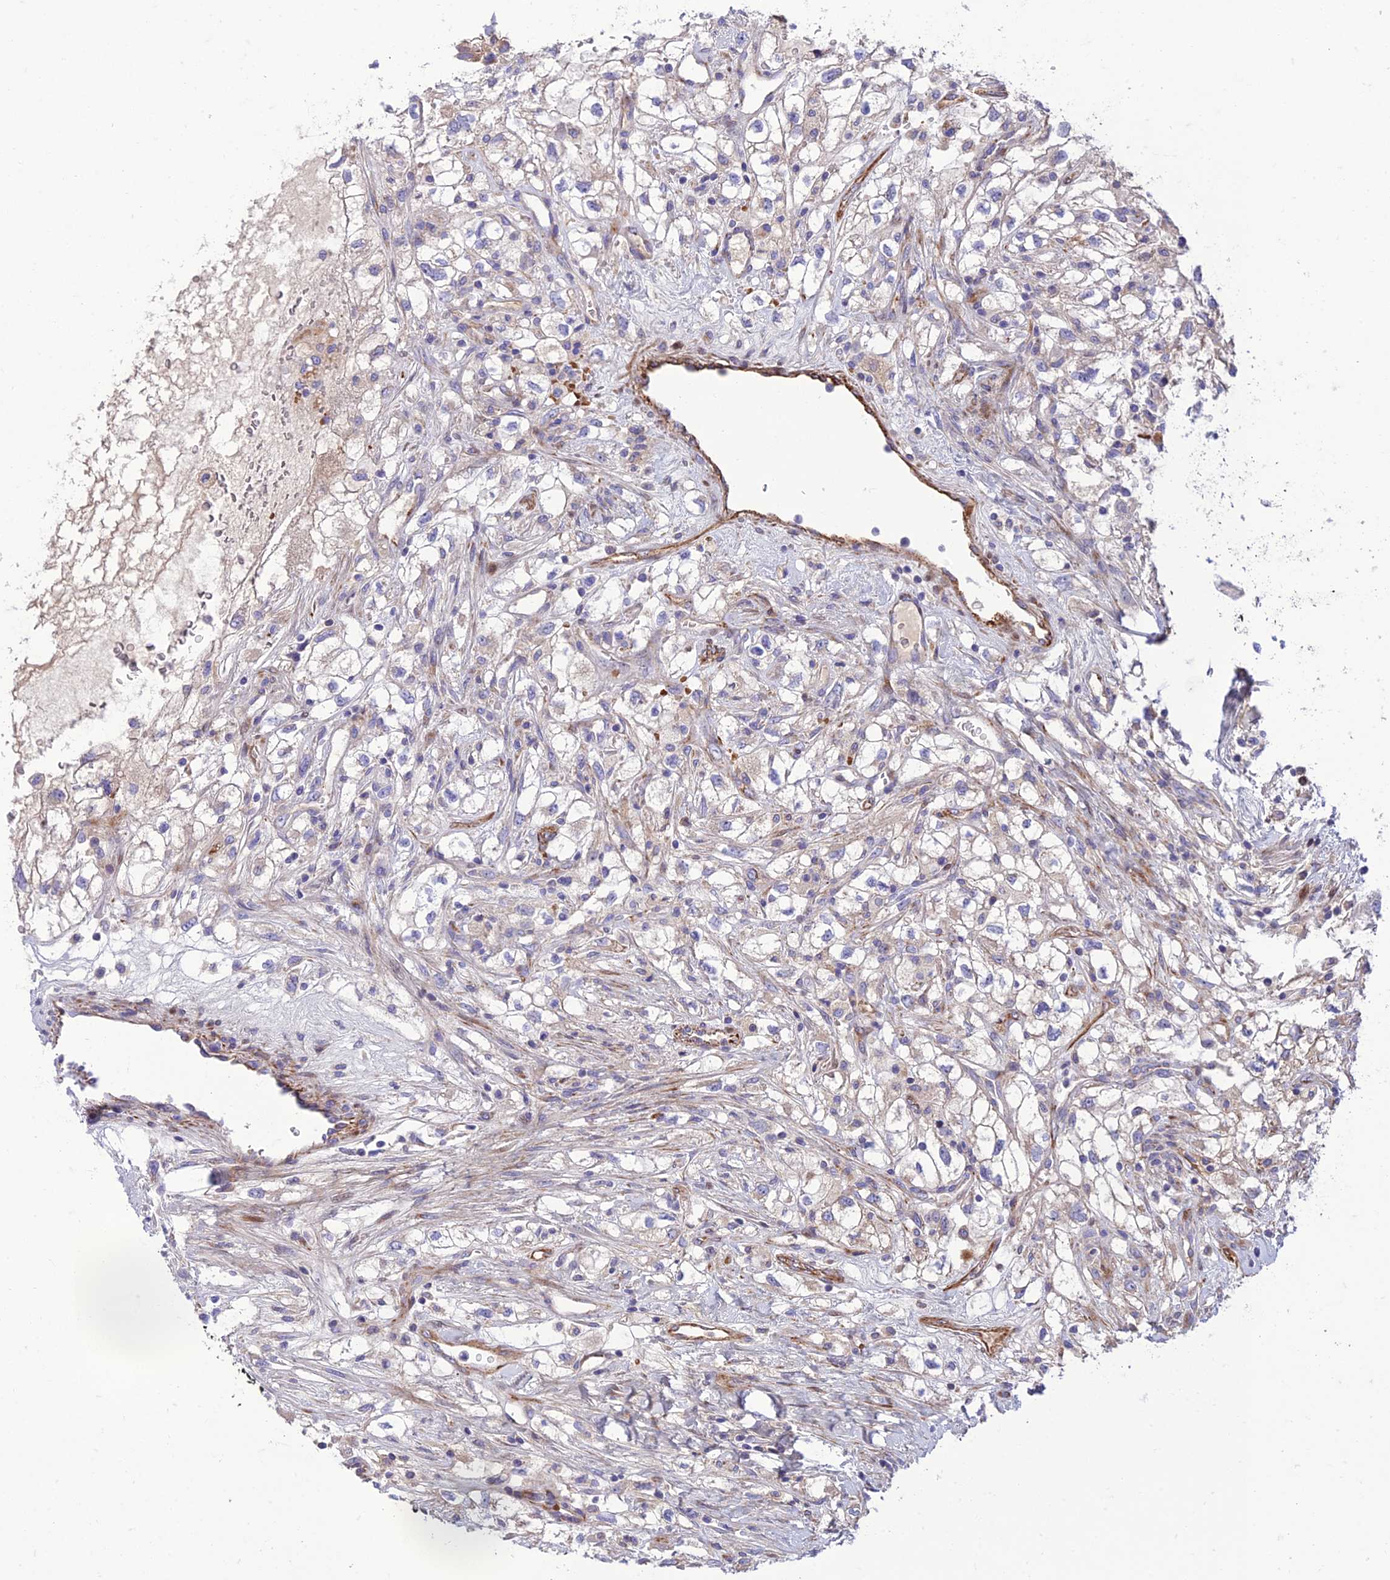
{"staining": {"intensity": "negative", "quantity": "none", "location": "none"}, "tissue": "renal cancer", "cell_type": "Tumor cells", "image_type": "cancer", "snomed": [{"axis": "morphology", "description": "Adenocarcinoma, NOS"}, {"axis": "topography", "description": "Kidney"}], "caption": "IHC photomicrograph of renal cancer (adenocarcinoma) stained for a protein (brown), which shows no positivity in tumor cells.", "gene": "SEL1L3", "patient": {"sex": "male", "age": 59}}